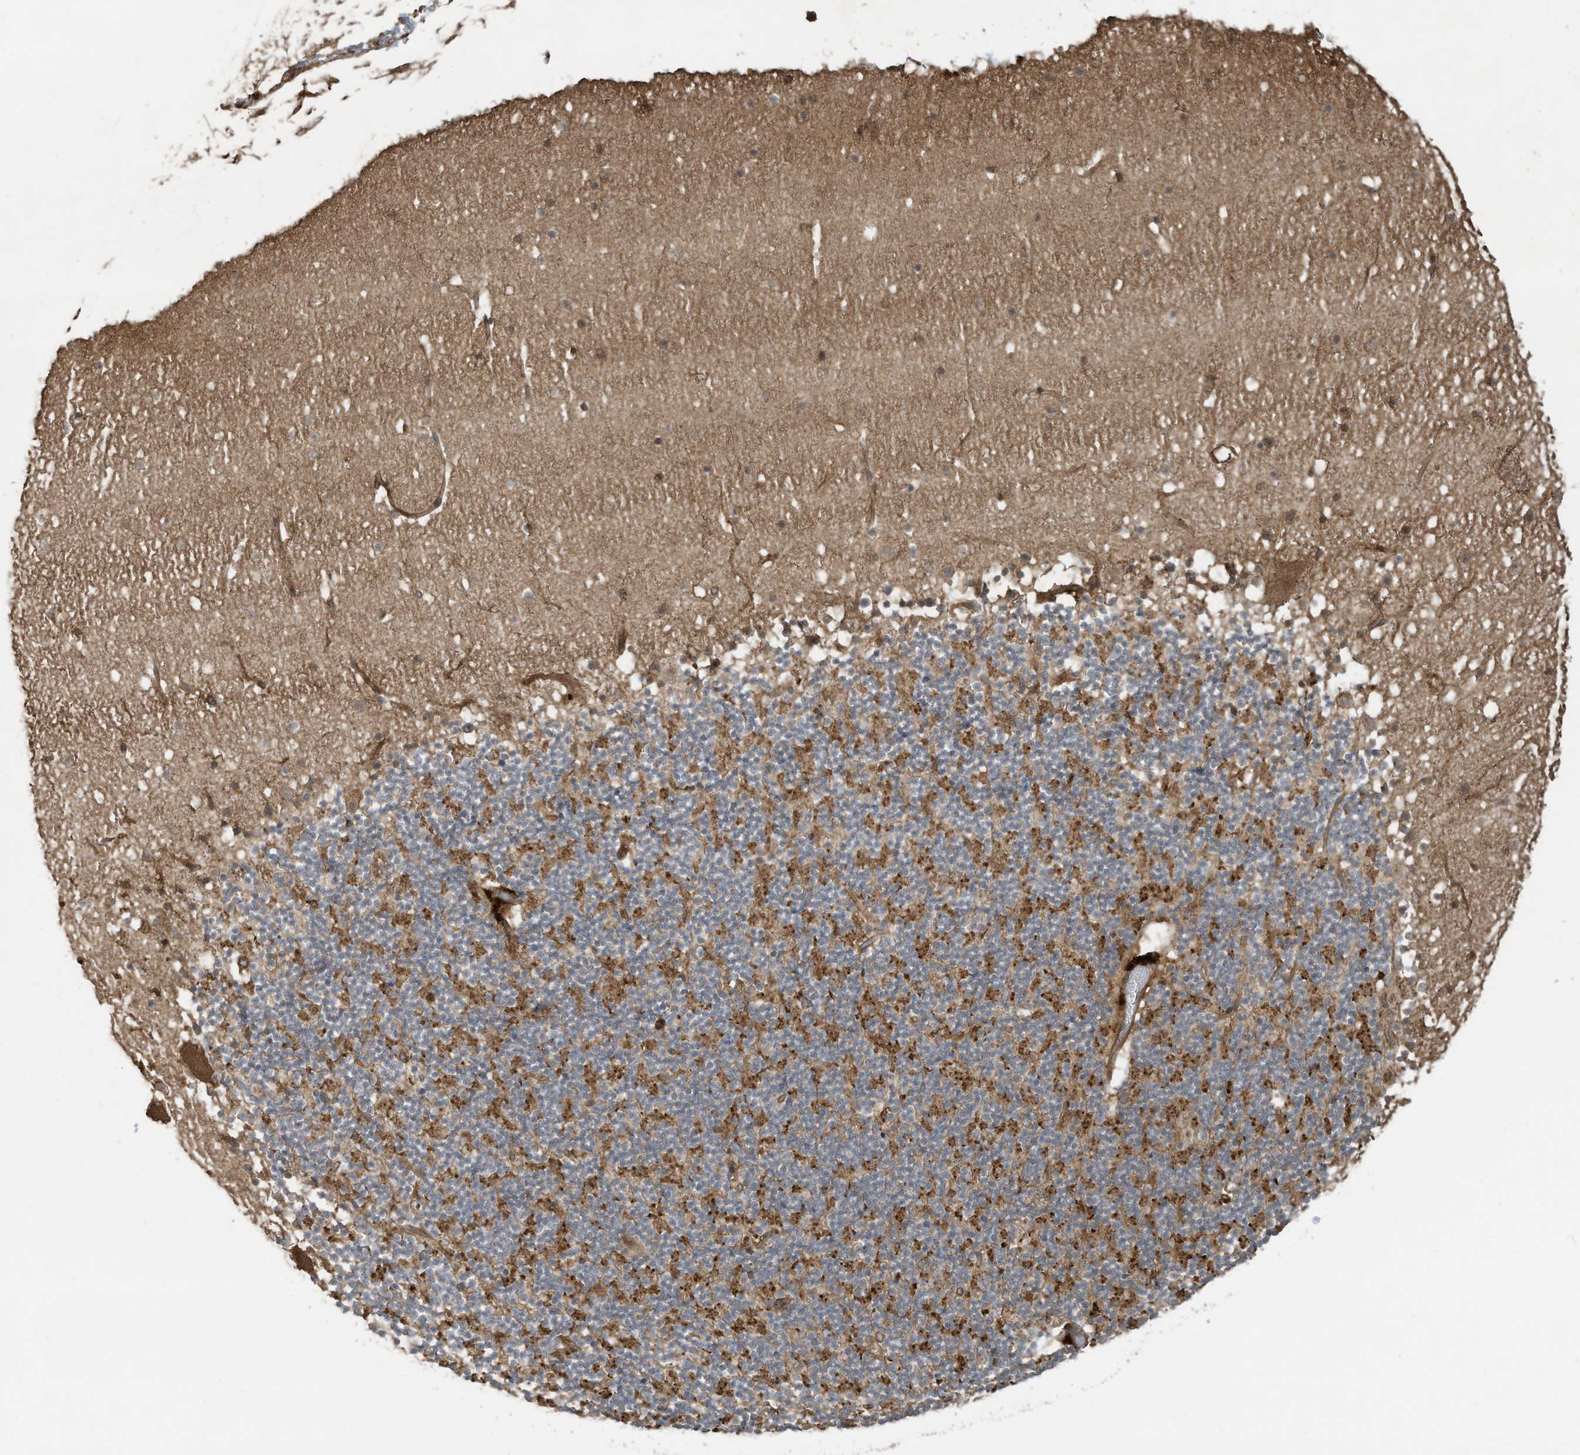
{"staining": {"intensity": "strong", "quantity": "25%-75%", "location": "cytoplasmic/membranous"}, "tissue": "cerebellum", "cell_type": "Cells in granular layer", "image_type": "normal", "snomed": [{"axis": "morphology", "description": "Normal tissue, NOS"}, {"axis": "topography", "description": "Cerebellum"}], "caption": "Protein expression analysis of normal cerebellum exhibits strong cytoplasmic/membranous staining in about 25%-75% of cells in granular layer. The staining is performed using DAB brown chromogen to label protein expression. The nuclei are counter-stained blue using hematoxylin.", "gene": "DDIT4", "patient": {"sex": "male", "age": 57}}